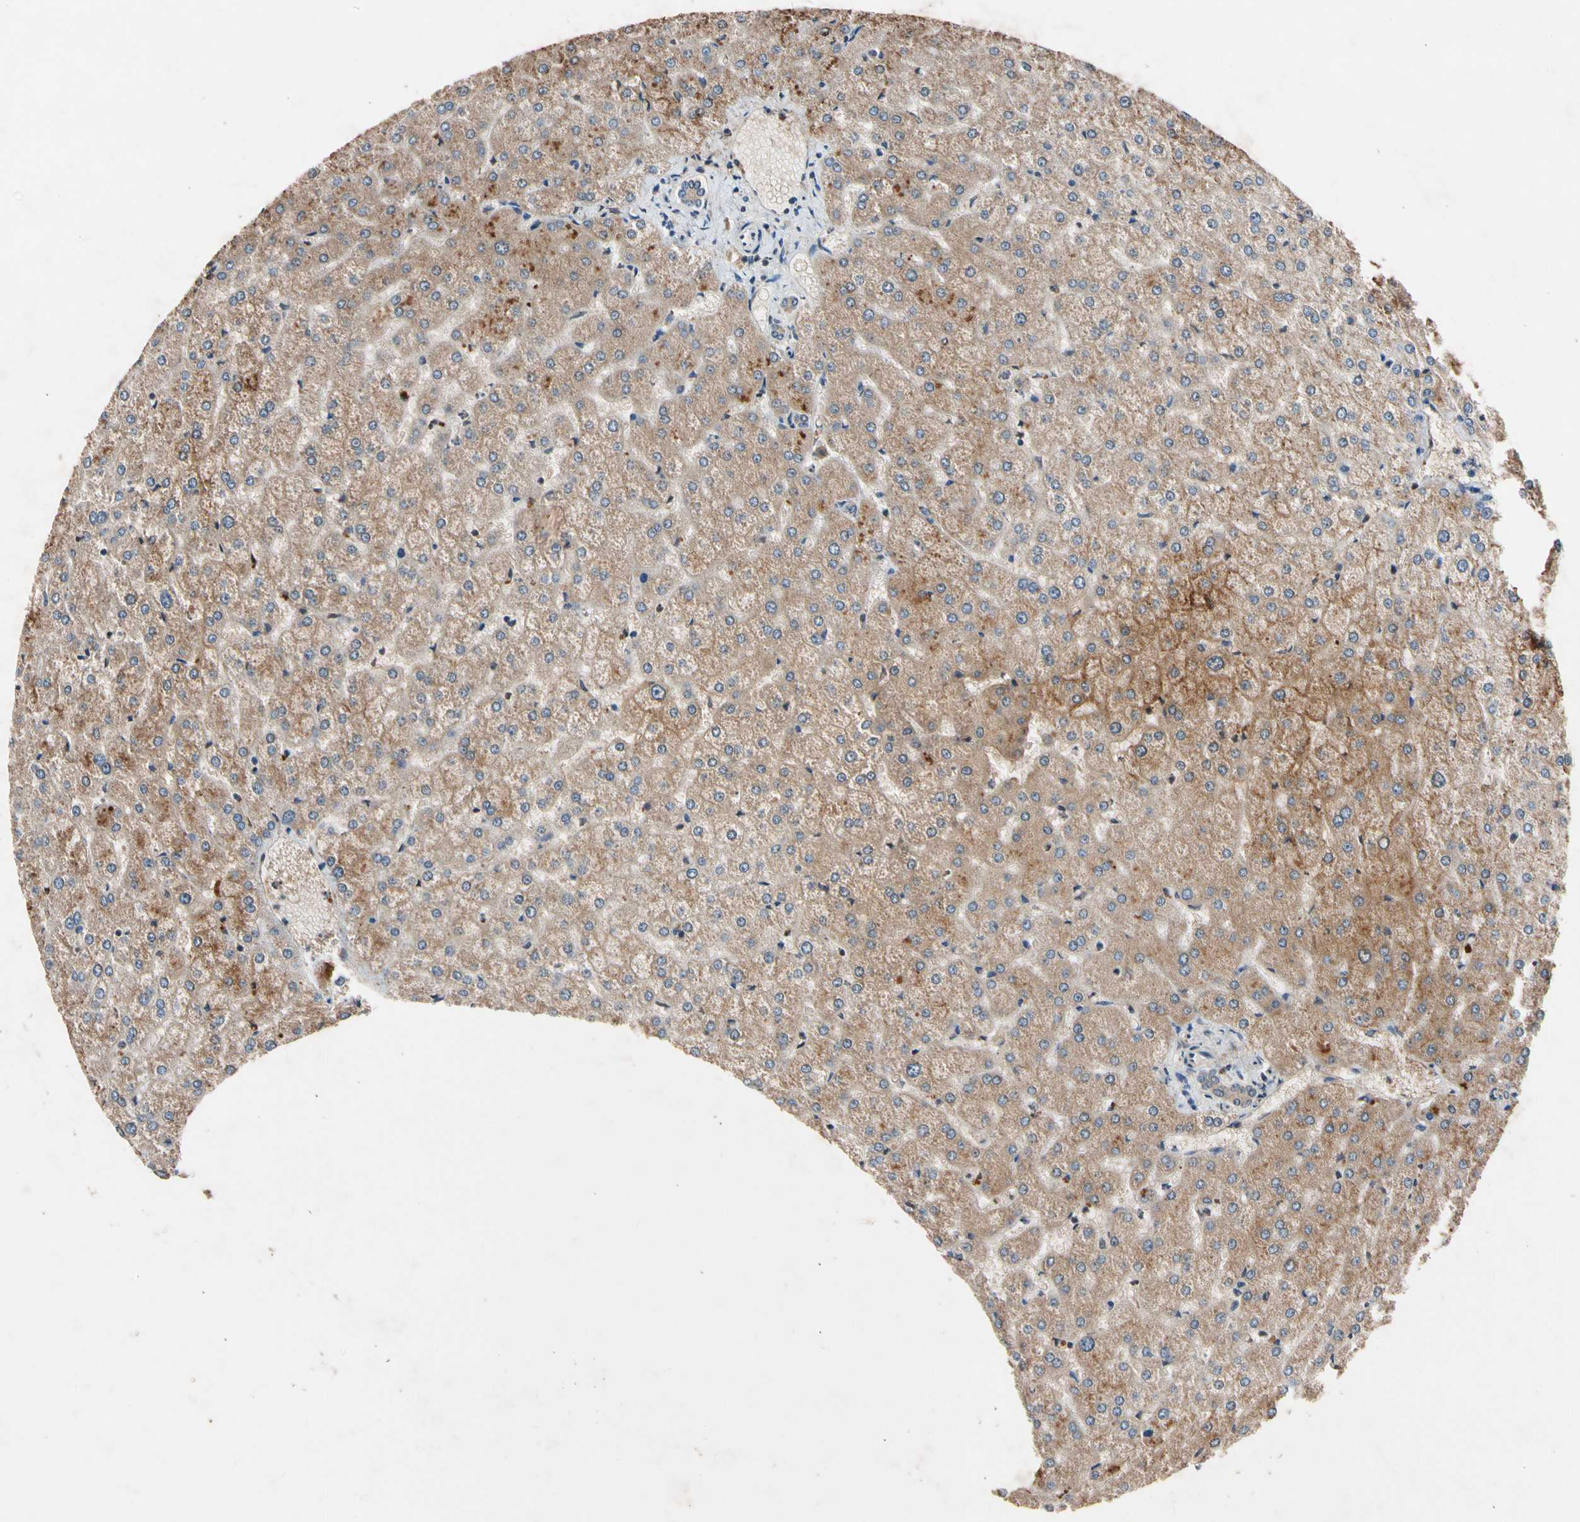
{"staining": {"intensity": "weak", "quantity": ">75%", "location": "cytoplasmic/membranous"}, "tissue": "liver", "cell_type": "Cholangiocytes", "image_type": "normal", "snomed": [{"axis": "morphology", "description": "Normal tissue, NOS"}, {"axis": "topography", "description": "Liver"}], "caption": "A histopathology image showing weak cytoplasmic/membranous expression in approximately >75% of cholangiocytes in benign liver, as visualized by brown immunohistochemical staining.", "gene": "PRDX4", "patient": {"sex": "female", "age": 32}}